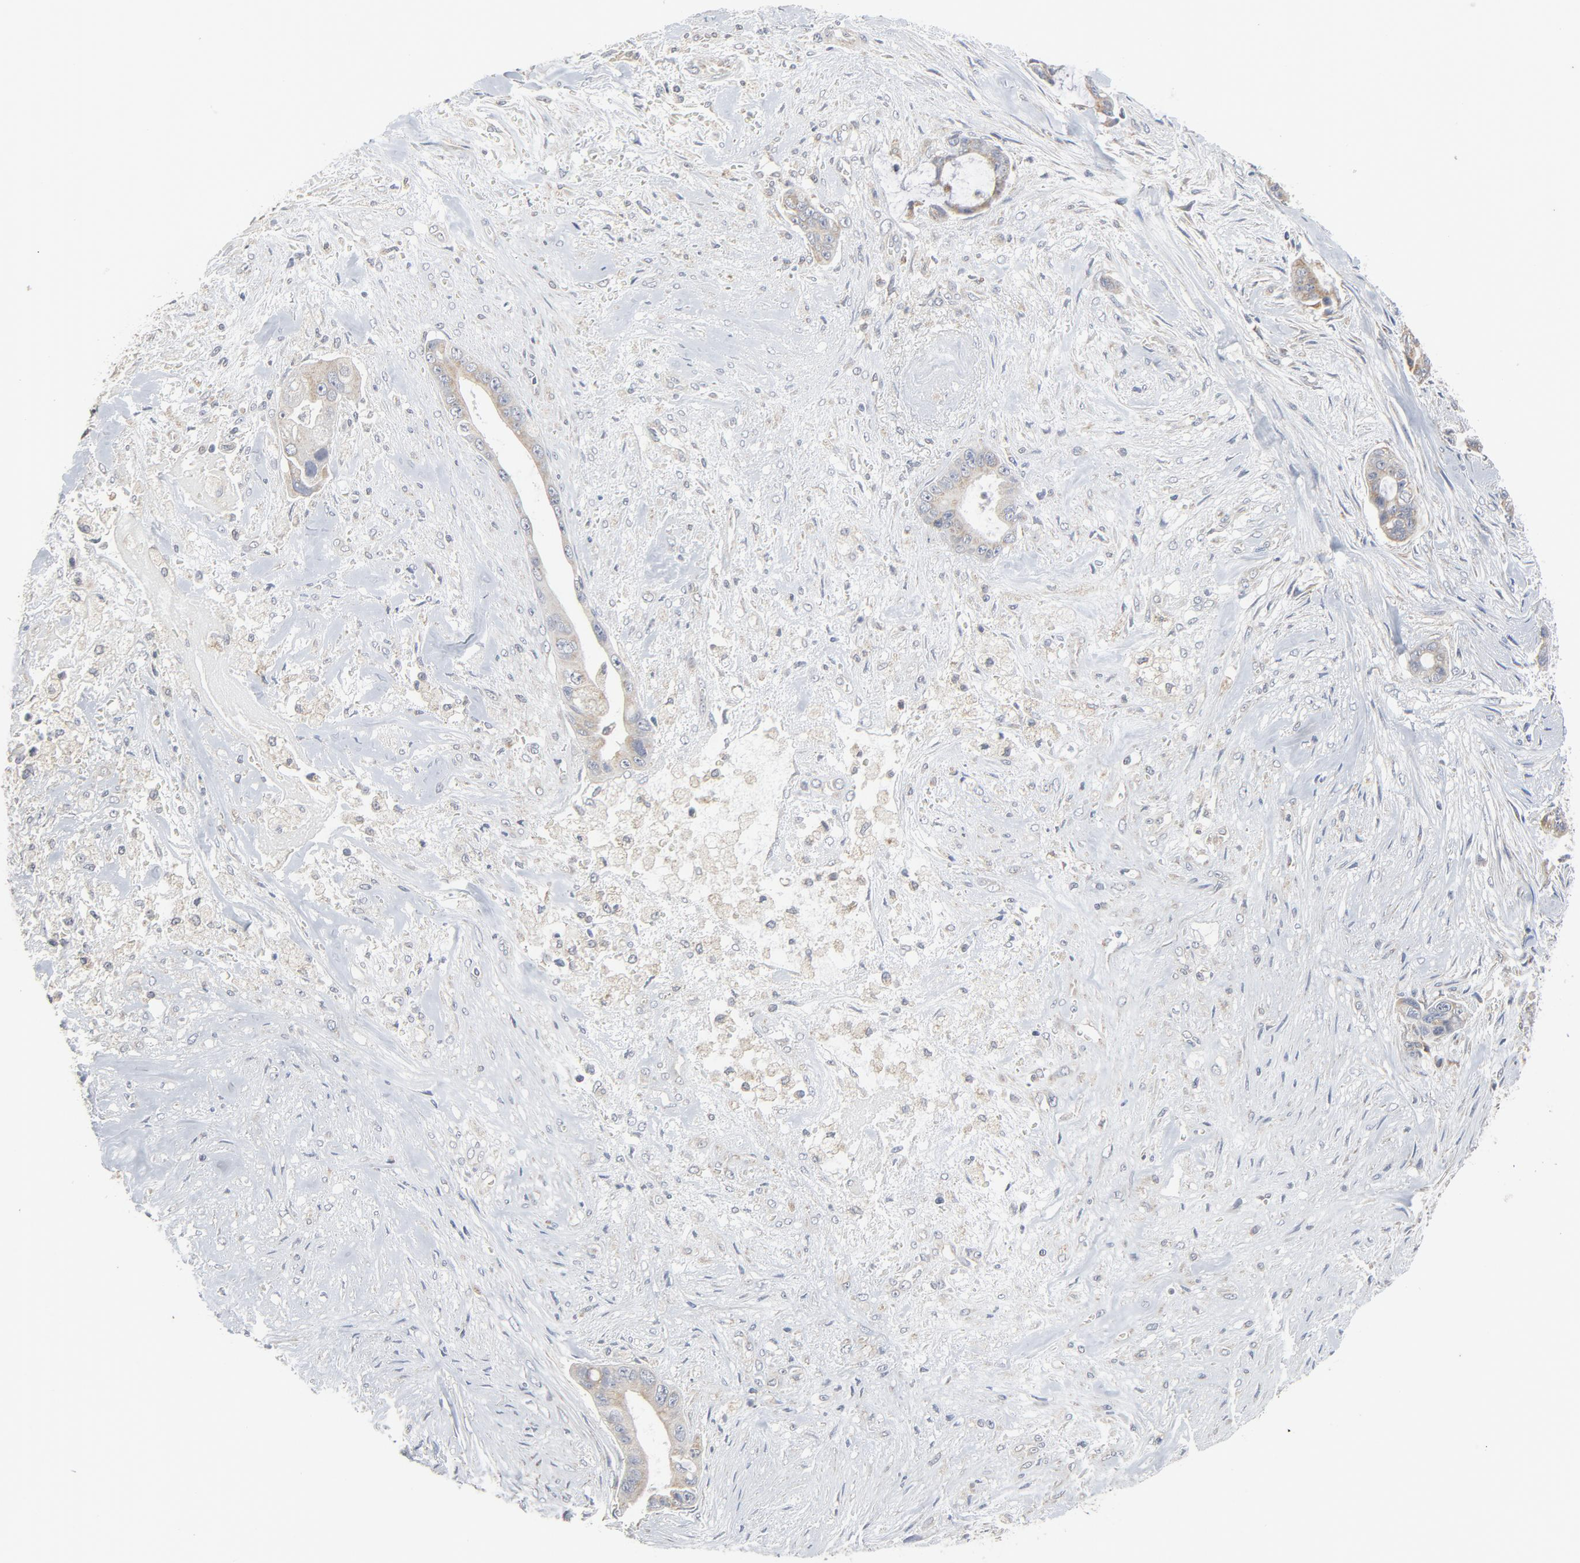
{"staining": {"intensity": "weak", "quantity": ">75%", "location": "cytoplasmic/membranous"}, "tissue": "liver cancer", "cell_type": "Tumor cells", "image_type": "cancer", "snomed": [{"axis": "morphology", "description": "Cholangiocarcinoma"}, {"axis": "topography", "description": "Liver"}], "caption": "Protein staining of cholangiocarcinoma (liver) tissue exhibits weak cytoplasmic/membranous expression in about >75% of tumor cells.", "gene": "C14orf119", "patient": {"sex": "female", "age": 55}}